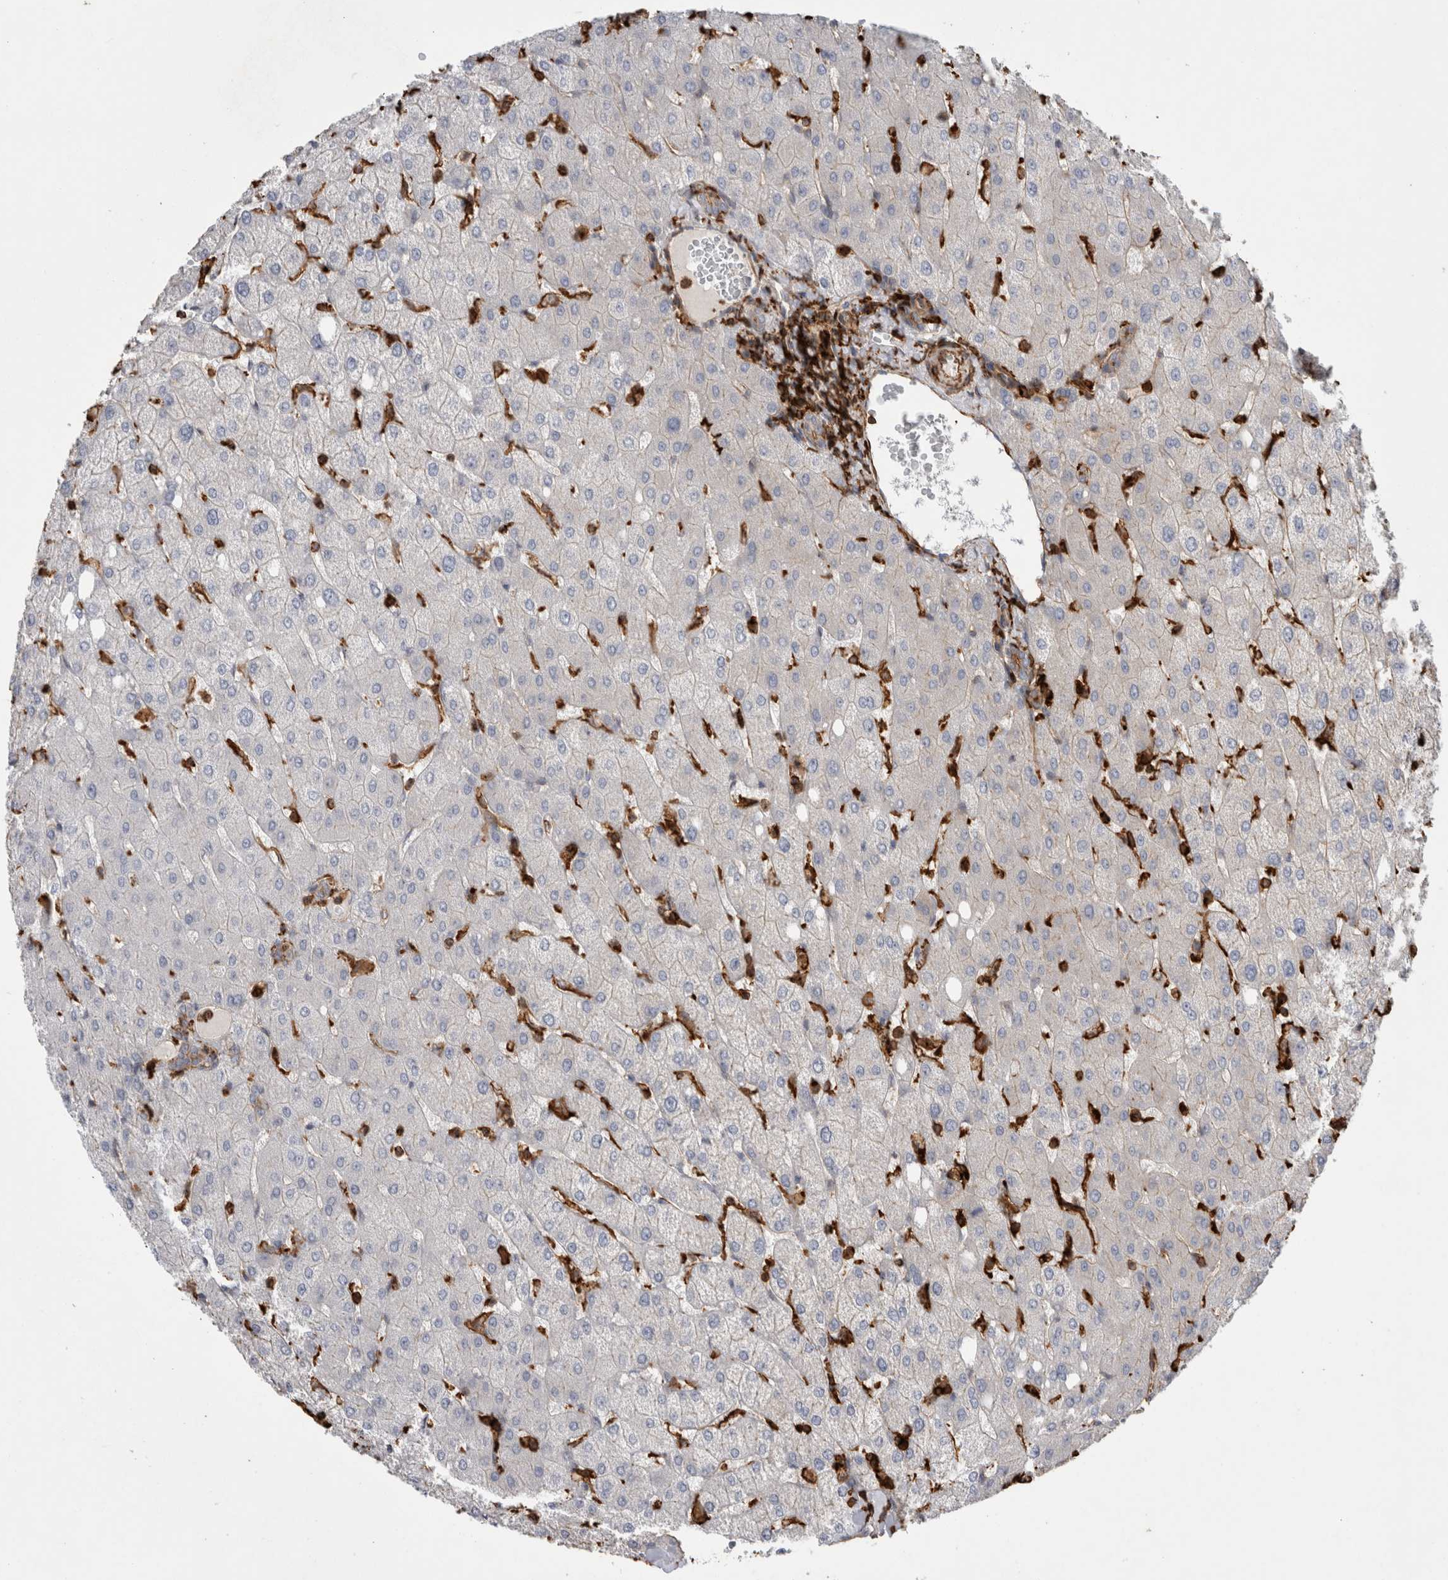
{"staining": {"intensity": "moderate", "quantity": ">75%", "location": "cytoplasmic/membranous"}, "tissue": "liver", "cell_type": "Cholangiocytes", "image_type": "normal", "snomed": [{"axis": "morphology", "description": "Normal tissue, NOS"}, {"axis": "topography", "description": "Liver"}], "caption": "Liver stained with DAB (3,3'-diaminobenzidine) immunohistochemistry (IHC) reveals medium levels of moderate cytoplasmic/membranous expression in approximately >75% of cholangiocytes.", "gene": "GPER1", "patient": {"sex": "female", "age": 54}}